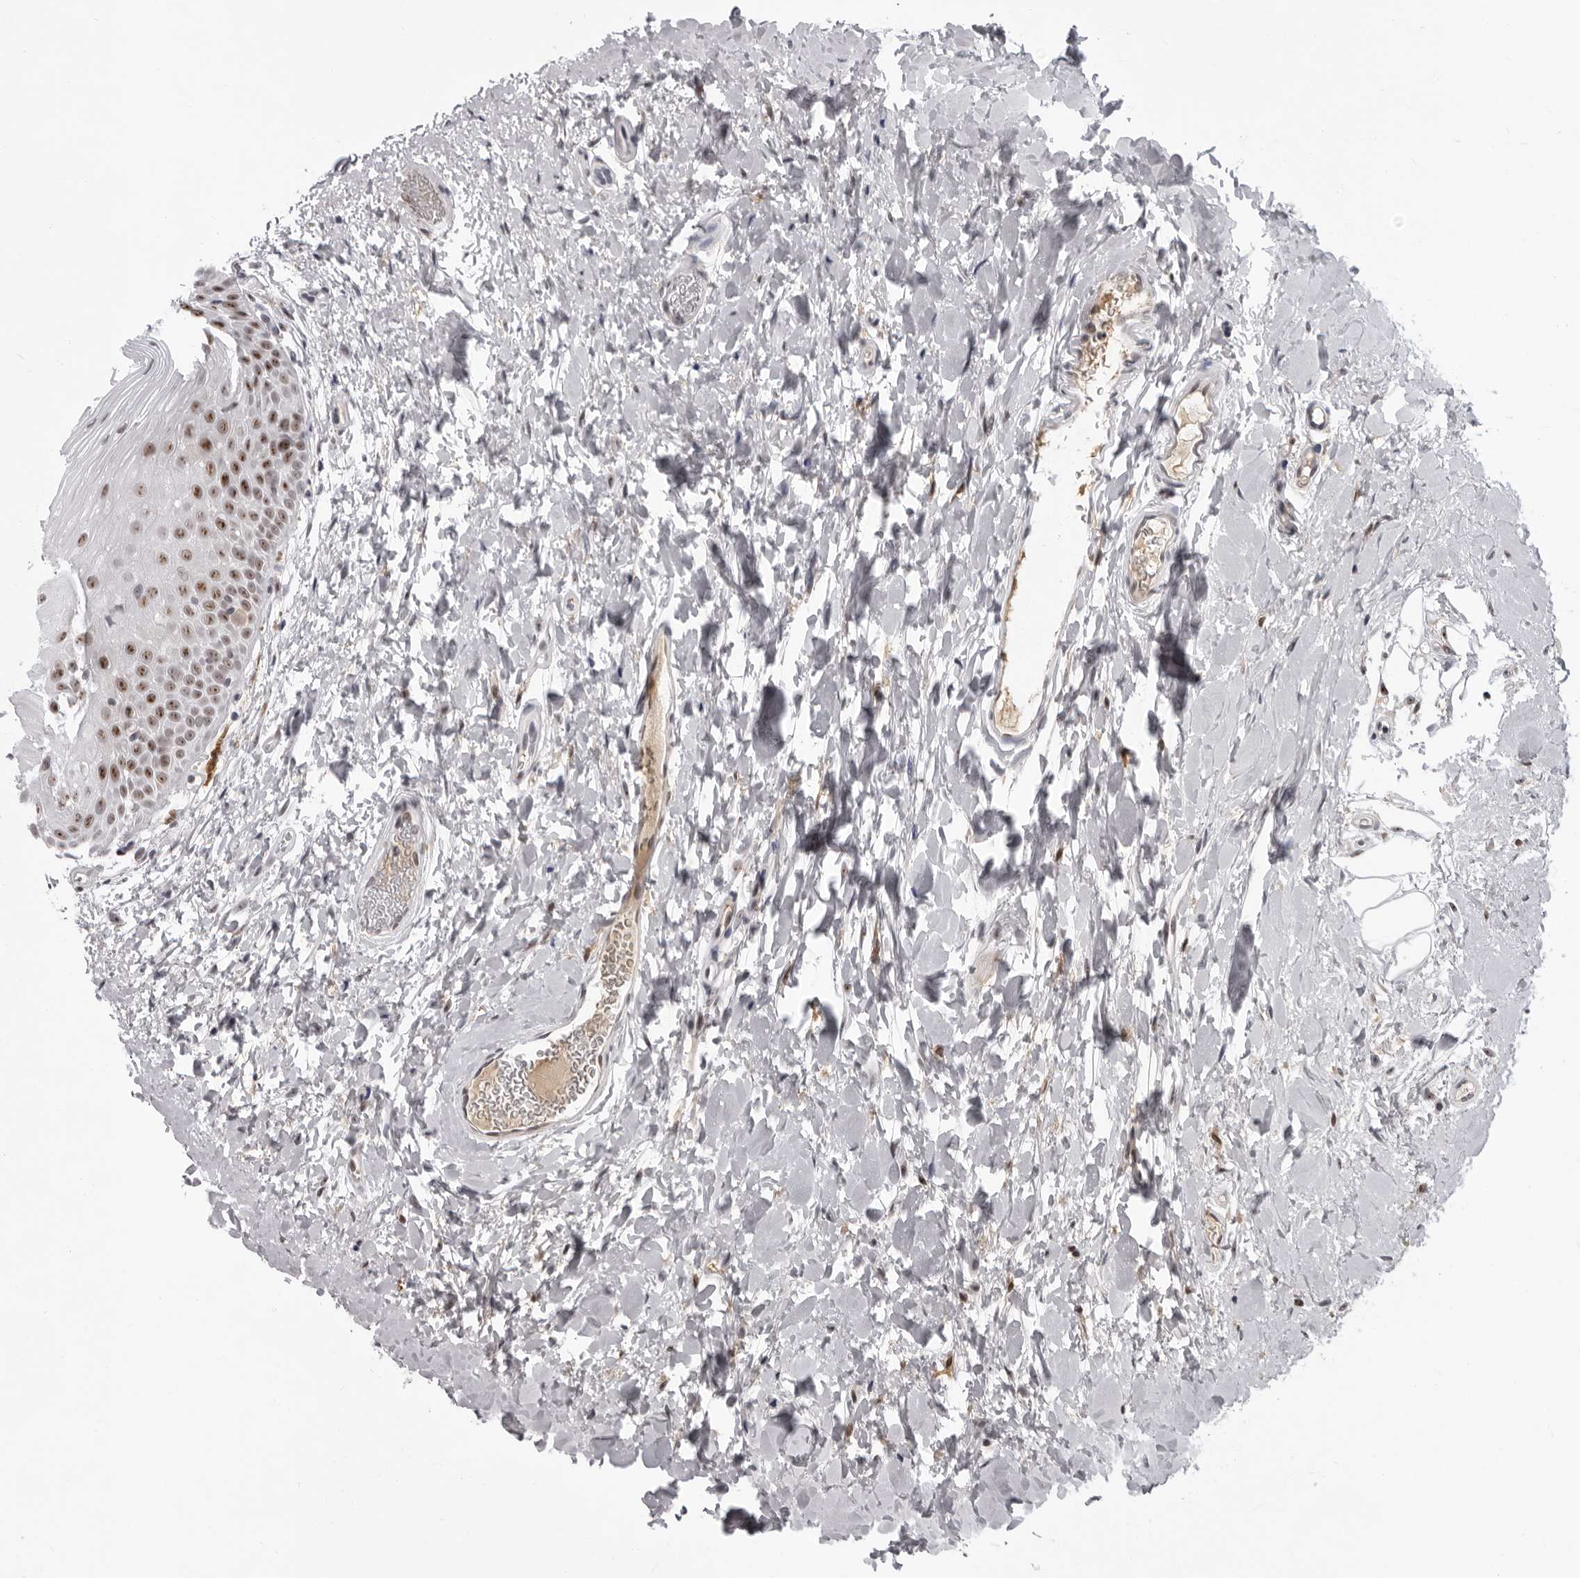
{"staining": {"intensity": "strong", "quantity": "25%-75%", "location": "nuclear"}, "tissue": "oral mucosa", "cell_type": "Squamous epithelial cells", "image_type": "normal", "snomed": [{"axis": "morphology", "description": "Normal tissue, NOS"}, {"axis": "topography", "description": "Oral tissue"}], "caption": "Immunohistochemical staining of normal oral mucosa exhibits strong nuclear protein positivity in approximately 25%-75% of squamous epithelial cells.", "gene": "EXOSC10", "patient": {"sex": "female", "age": 56}}